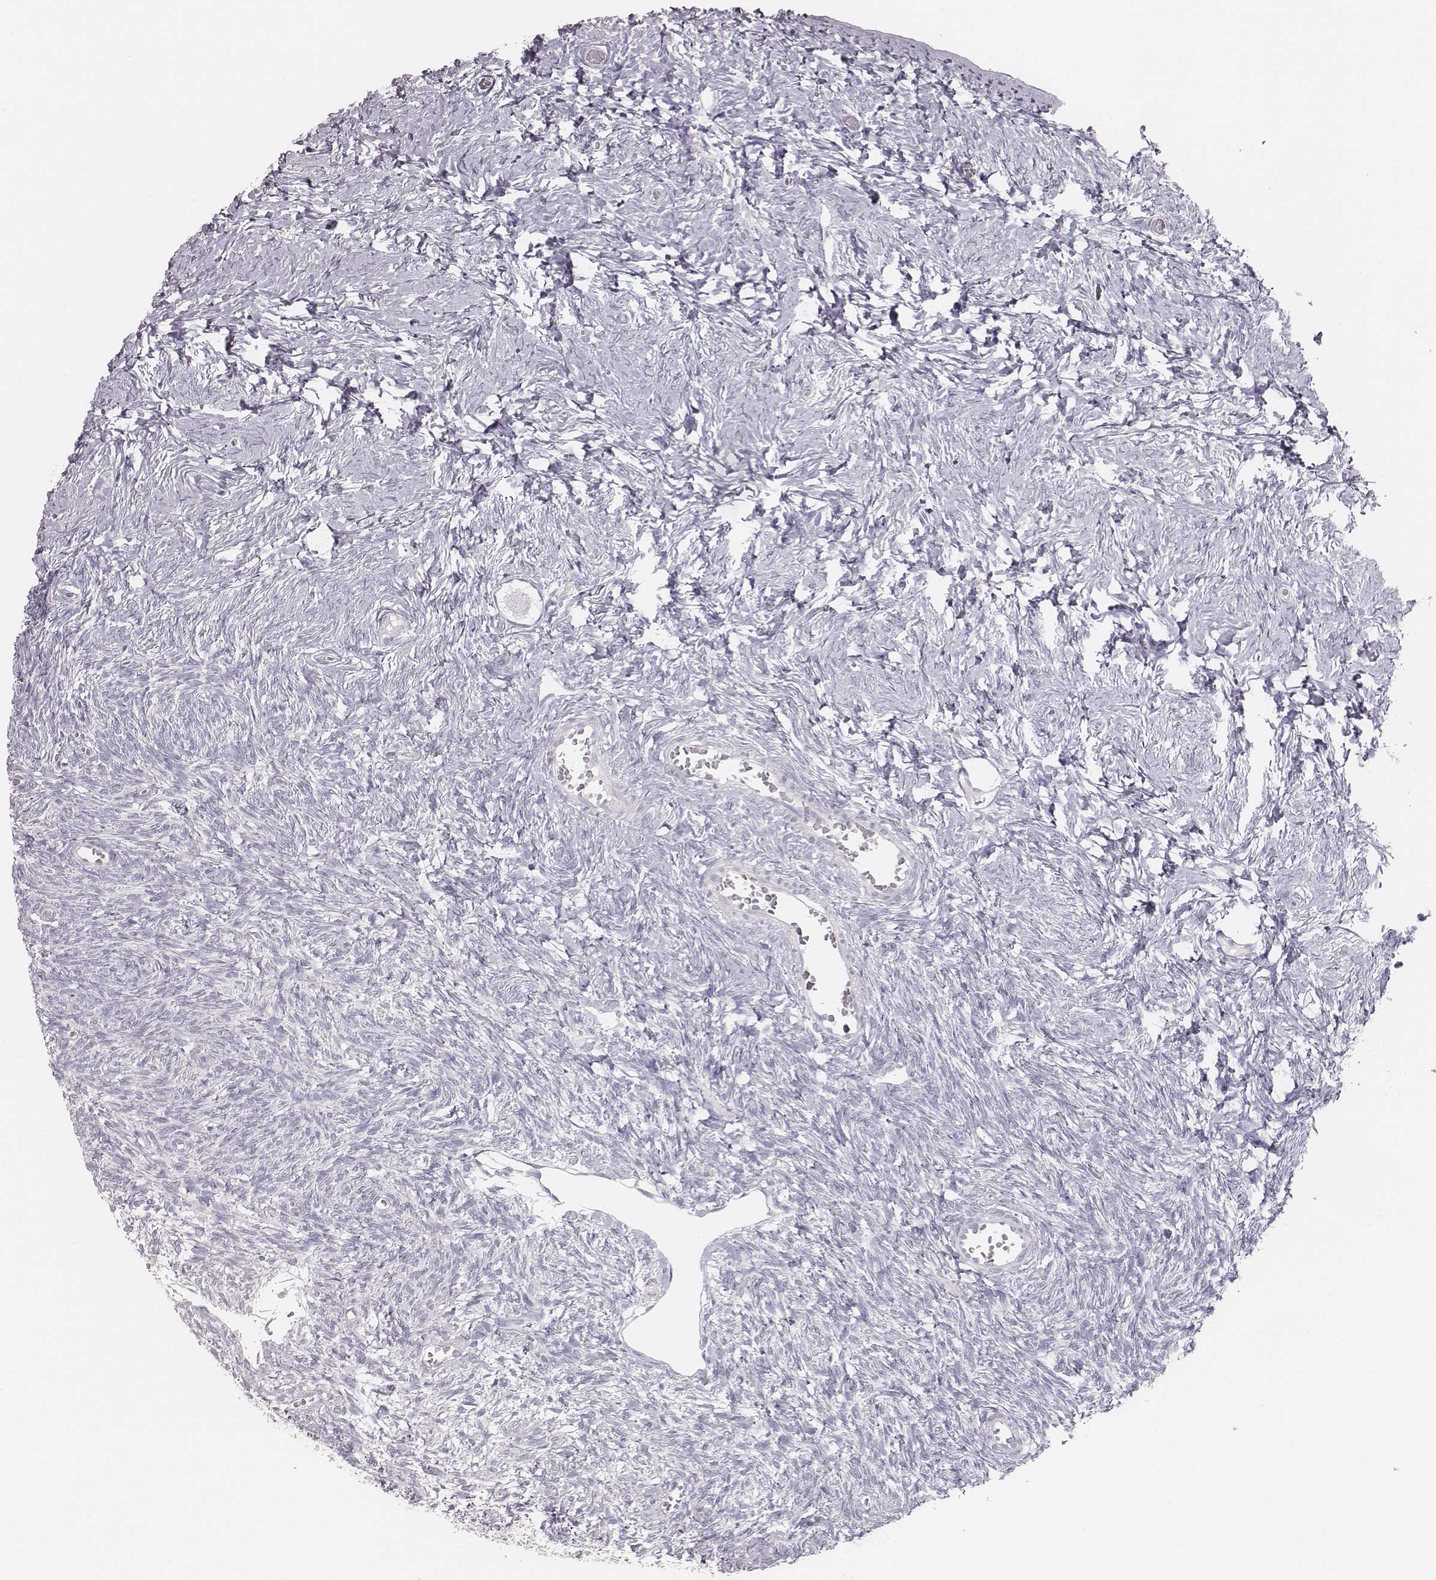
{"staining": {"intensity": "negative", "quantity": "none", "location": "none"}, "tissue": "ovary", "cell_type": "Follicle cells", "image_type": "normal", "snomed": [{"axis": "morphology", "description": "Normal tissue, NOS"}, {"axis": "topography", "description": "Ovary"}], "caption": "Immunohistochemistry (IHC) of benign human ovary demonstrates no staining in follicle cells.", "gene": "MYH6", "patient": {"sex": "female", "age": 27}}